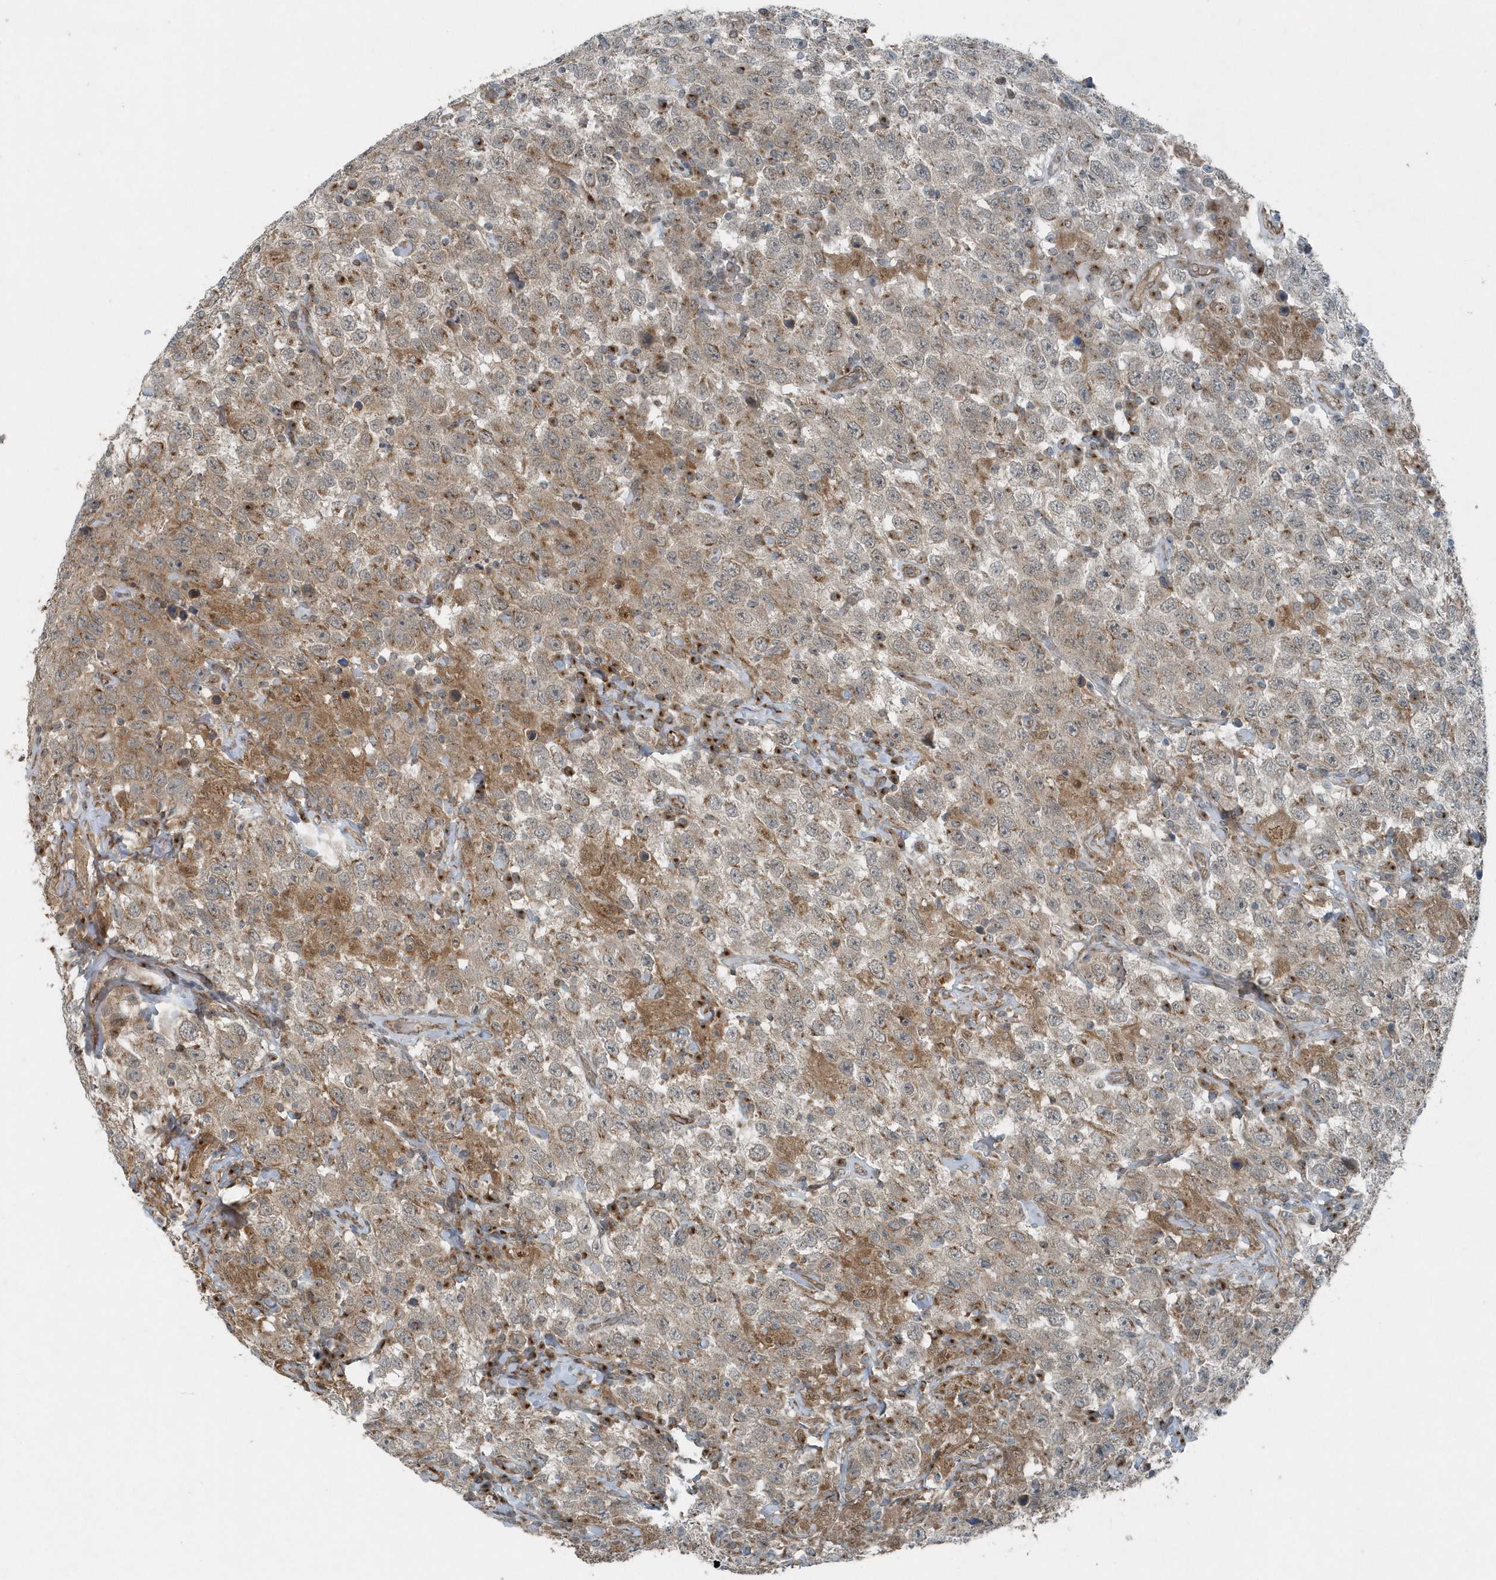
{"staining": {"intensity": "weak", "quantity": "25%-75%", "location": "cytoplasmic/membranous"}, "tissue": "testis cancer", "cell_type": "Tumor cells", "image_type": "cancer", "snomed": [{"axis": "morphology", "description": "Seminoma, NOS"}, {"axis": "topography", "description": "Testis"}], "caption": "The micrograph shows immunohistochemical staining of seminoma (testis). There is weak cytoplasmic/membranous staining is appreciated in about 25%-75% of tumor cells.", "gene": "GCC2", "patient": {"sex": "male", "age": 41}}